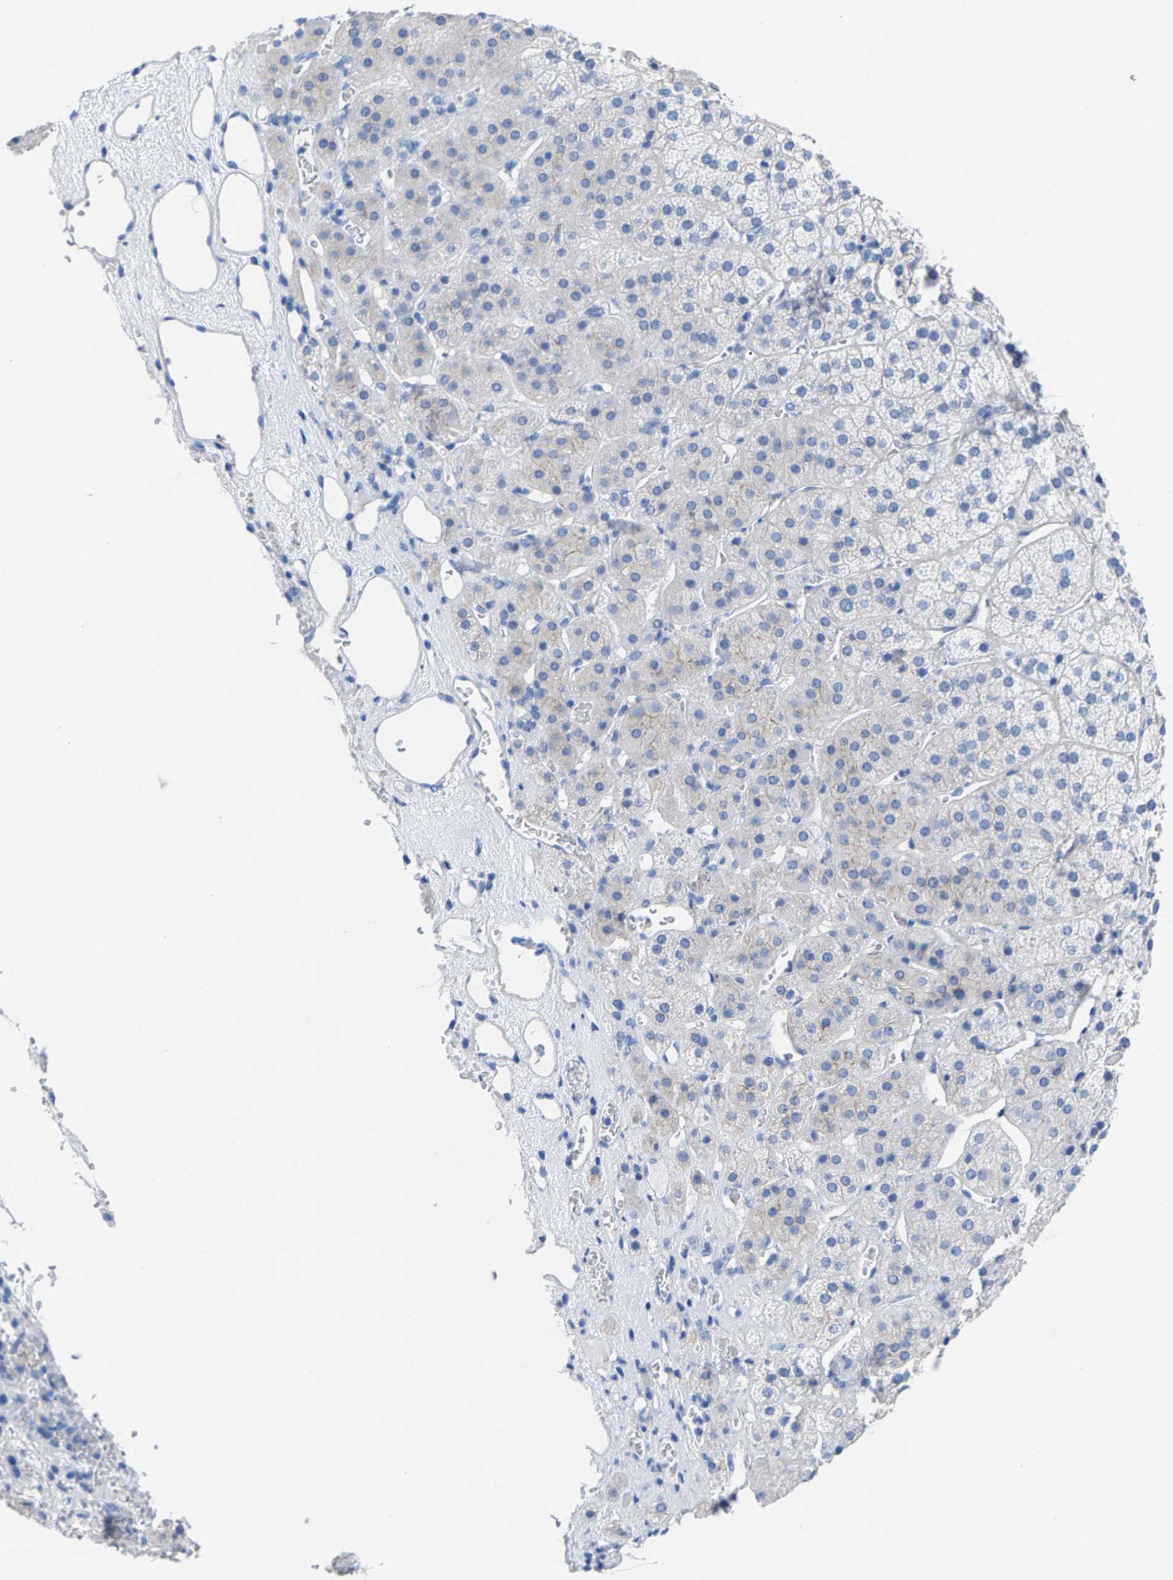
{"staining": {"intensity": "negative", "quantity": "none", "location": "none"}, "tissue": "adrenal gland", "cell_type": "Glandular cells", "image_type": "normal", "snomed": [{"axis": "morphology", "description": "Normal tissue, NOS"}, {"axis": "topography", "description": "Adrenal gland"}], "caption": "An immunohistochemistry histopathology image of normal adrenal gland is shown. There is no staining in glandular cells of adrenal gland. (Stains: DAB immunohistochemistry with hematoxylin counter stain, Microscopy: brightfield microscopy at high magnification).", "gene": "CPA1", "patient": {"sex": "female", "age": 44}}